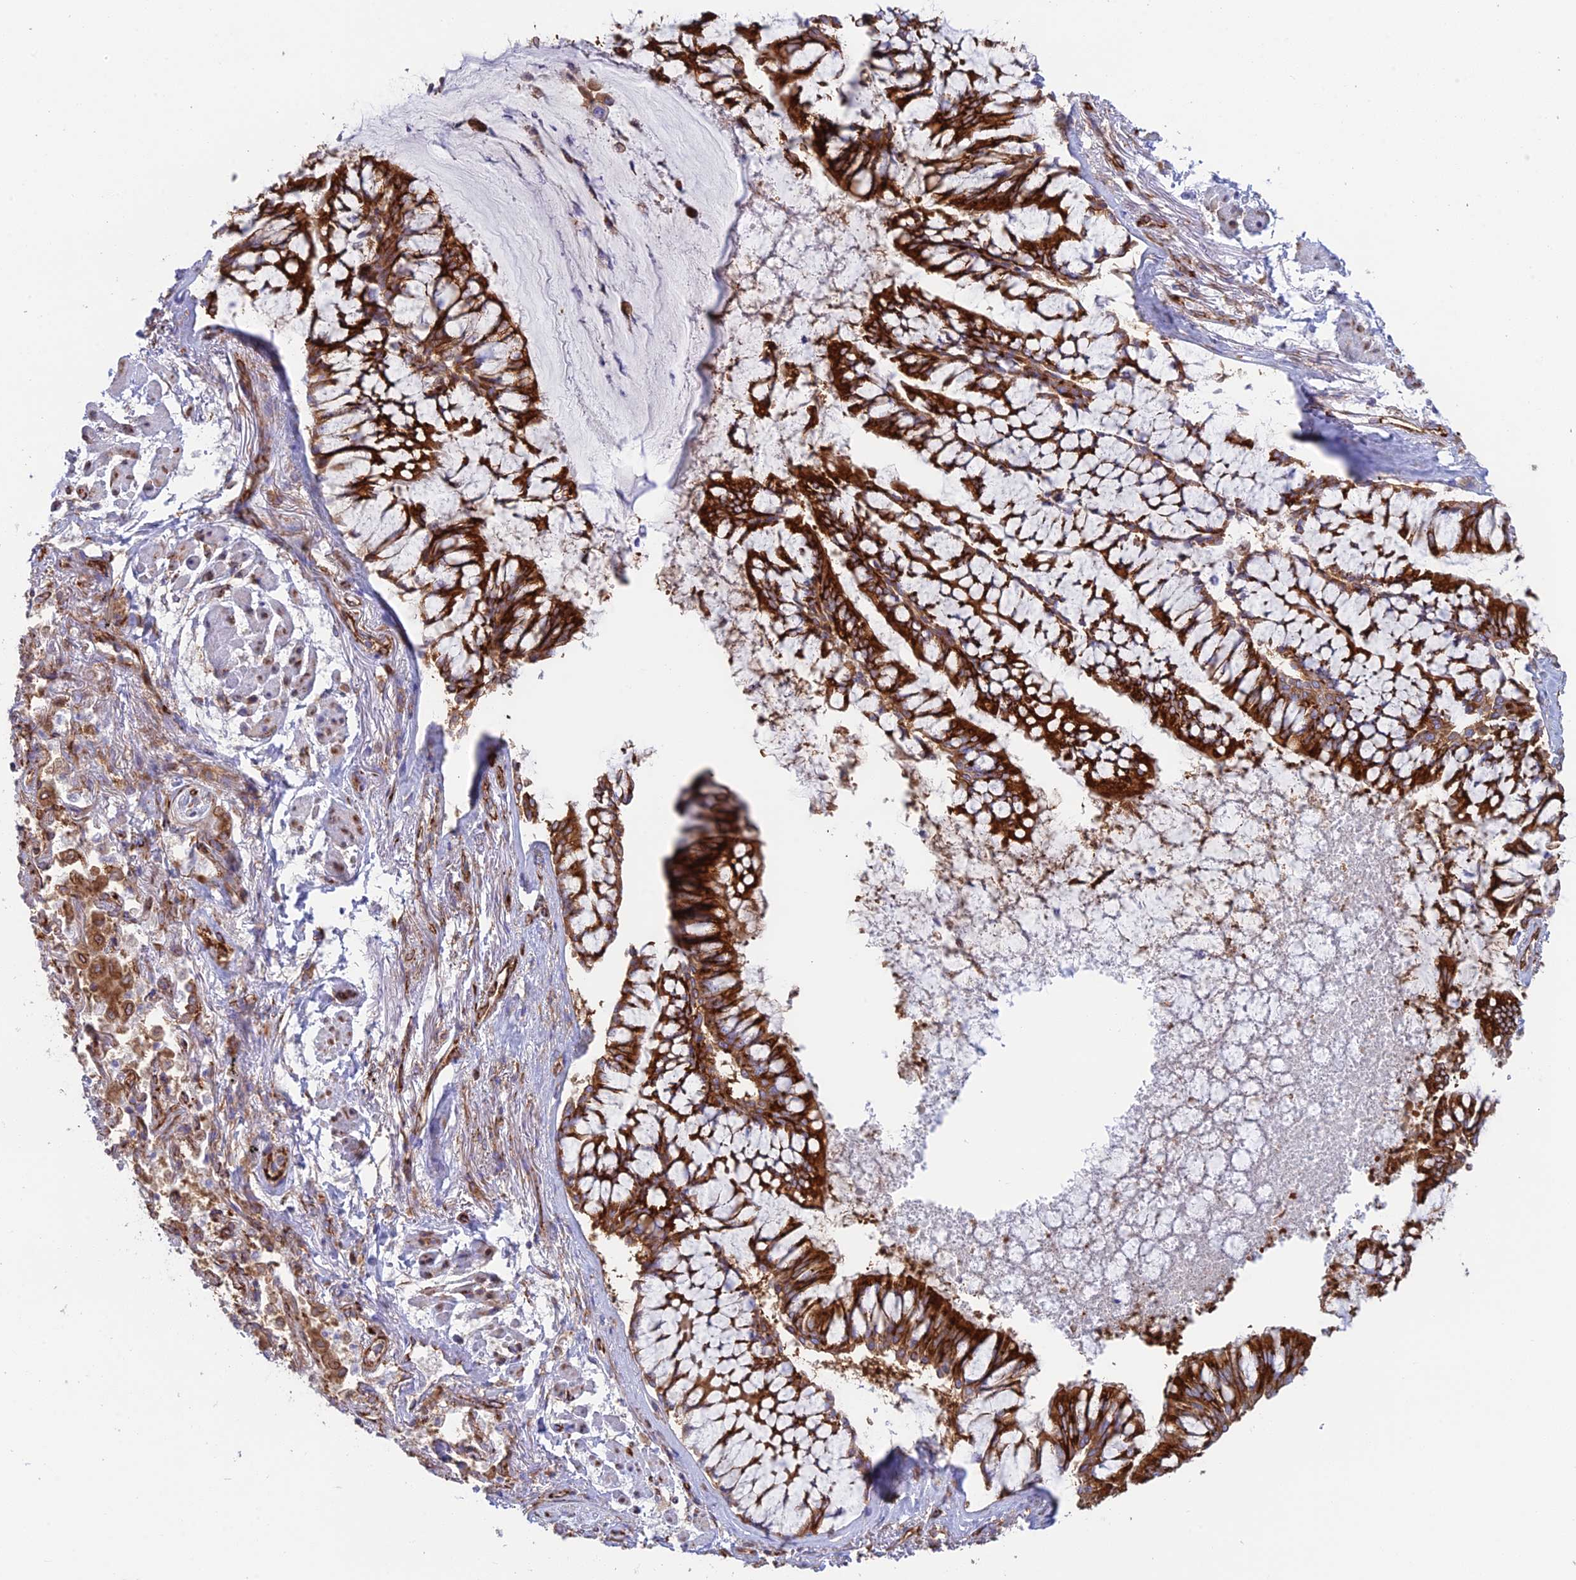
{"staining": {"intensity": "strong", "quantity": ">75%", "location": "cytoplasmic/membranous"}, "tissue": "lung cancer", "cell_type": "Tumor cells", "image_type": "cancer", "snomed": [{"axis": "morphology", "description": "Adenocarcinoma, NOS"}, {"axis": "topography", "description": "Lung"}], "caption": "Immunohistochemistry (IHC) photomicrograph of neoplastic tissue: lung cancer stained using immunohistochemistry exhibits high levels of strong protein expression localized specifically in the cytoplasmic/membranous of tumor cells, appearing as a cytoplasmic/membranous brown color.", "gene": "CCDC69", "patient": {"sex": "male", "age": 67}}